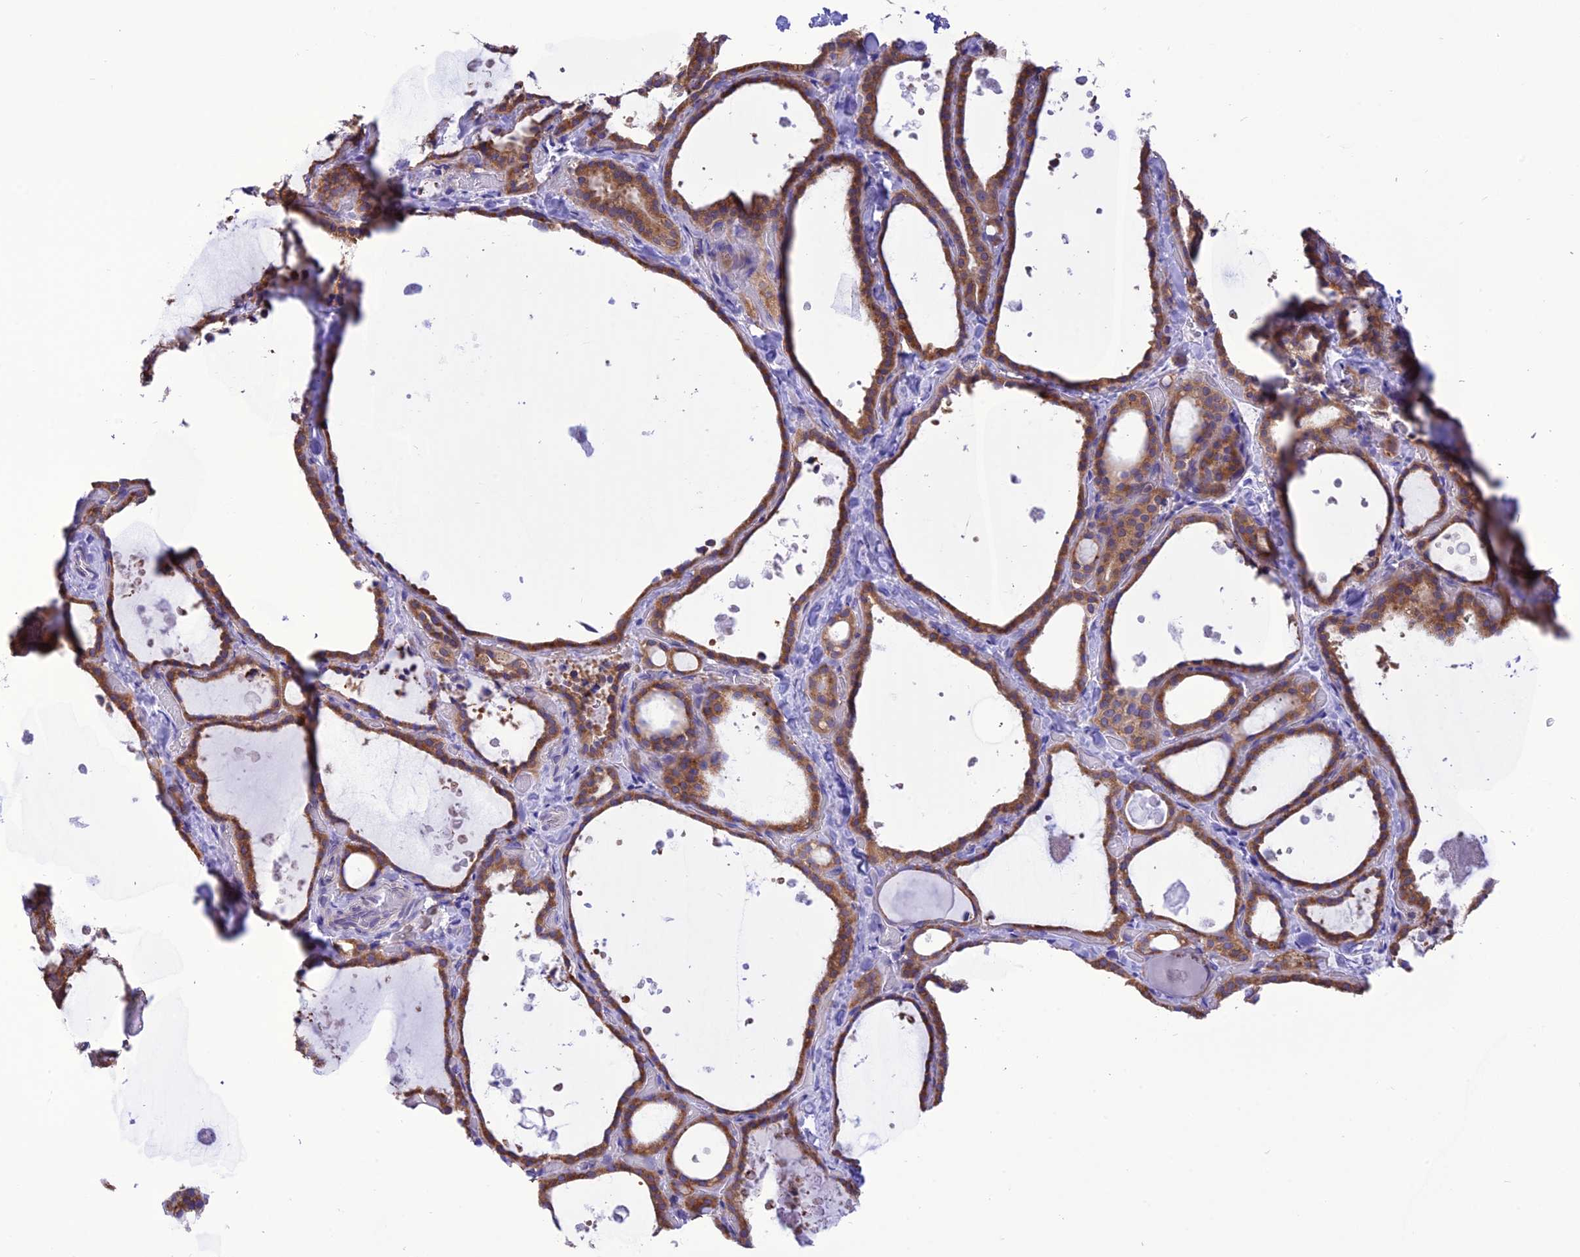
{"staining": {"intensity": "moderate", "quantity": ">75%", "location": "cytoplasmic/membranous"}, "tissue": "thyroid gland", "cell_type": "Glandular cells", "image_type": "normal", "snomed": [{"axis": "morphology", "description": "Normal tissue, NOS"}, {"axis": "topography", "description": "Thyroid gland"}], "caption": "An IHC photomicrograph of benign tissue is shown. Protein staining in brown highlights moderate cytoplasmic/membranous positivity in thyroid gland within glandular cells.", "gene": "RNF126", "patient": {"sex": "female", "age": 44}}